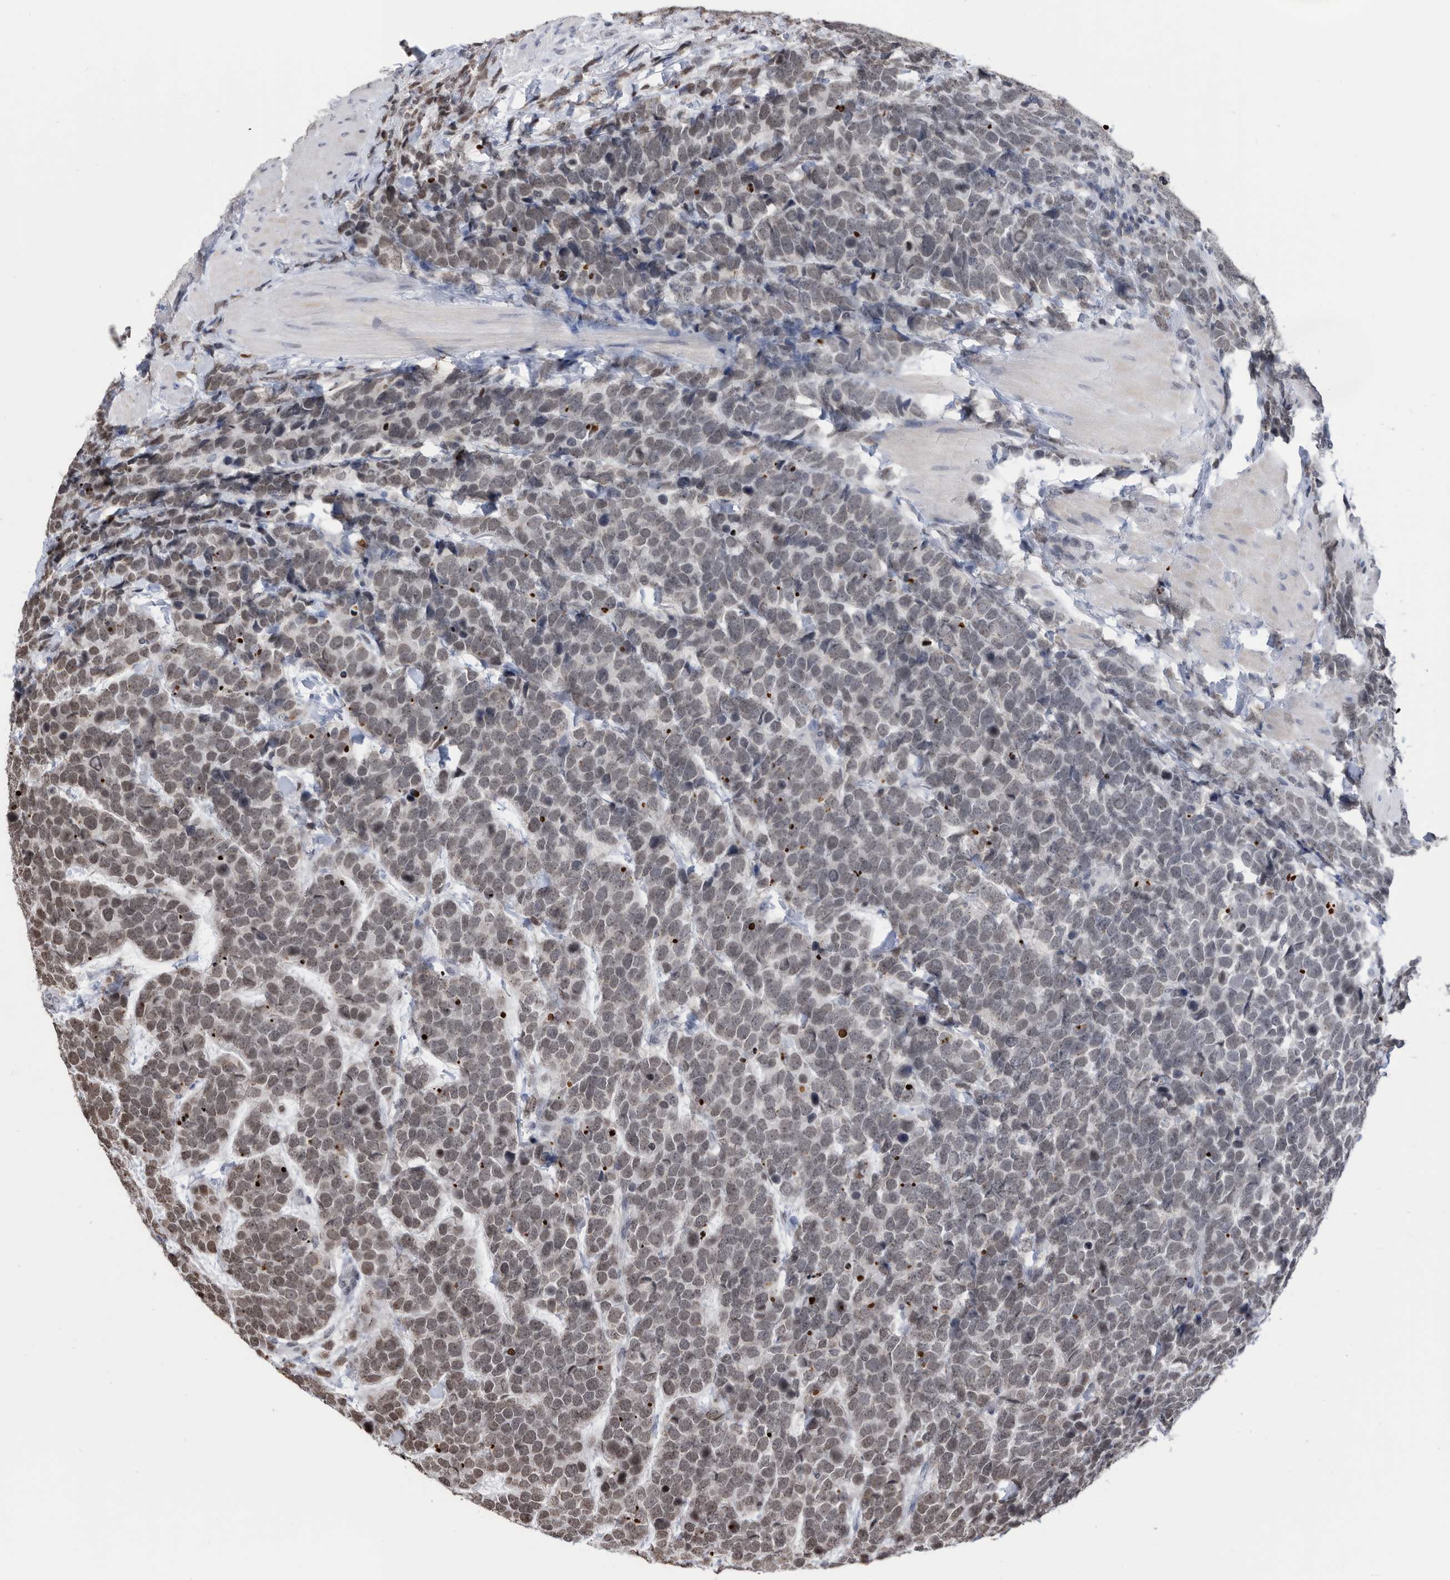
{"staining": {"intensity": "moderate", "quantity": "<25%", "location": "nuclear"}, "tissue": "urothelial cancer", "cell_type": "Tumor cells", "image_type": "cancer", "snomed": [{"axis": "morphology", "description": "Urothelial carcinoma, High grade"}, {"axis": "topography", "description": "Urinary bladder"}], "caption": "Protein staining of urothelial cancer tissue exhibits moderate nuclear staining in approximately <25% of tumor cells.", "gene": "TSTD1", "patient": {"sex": "female", "age": 82}}